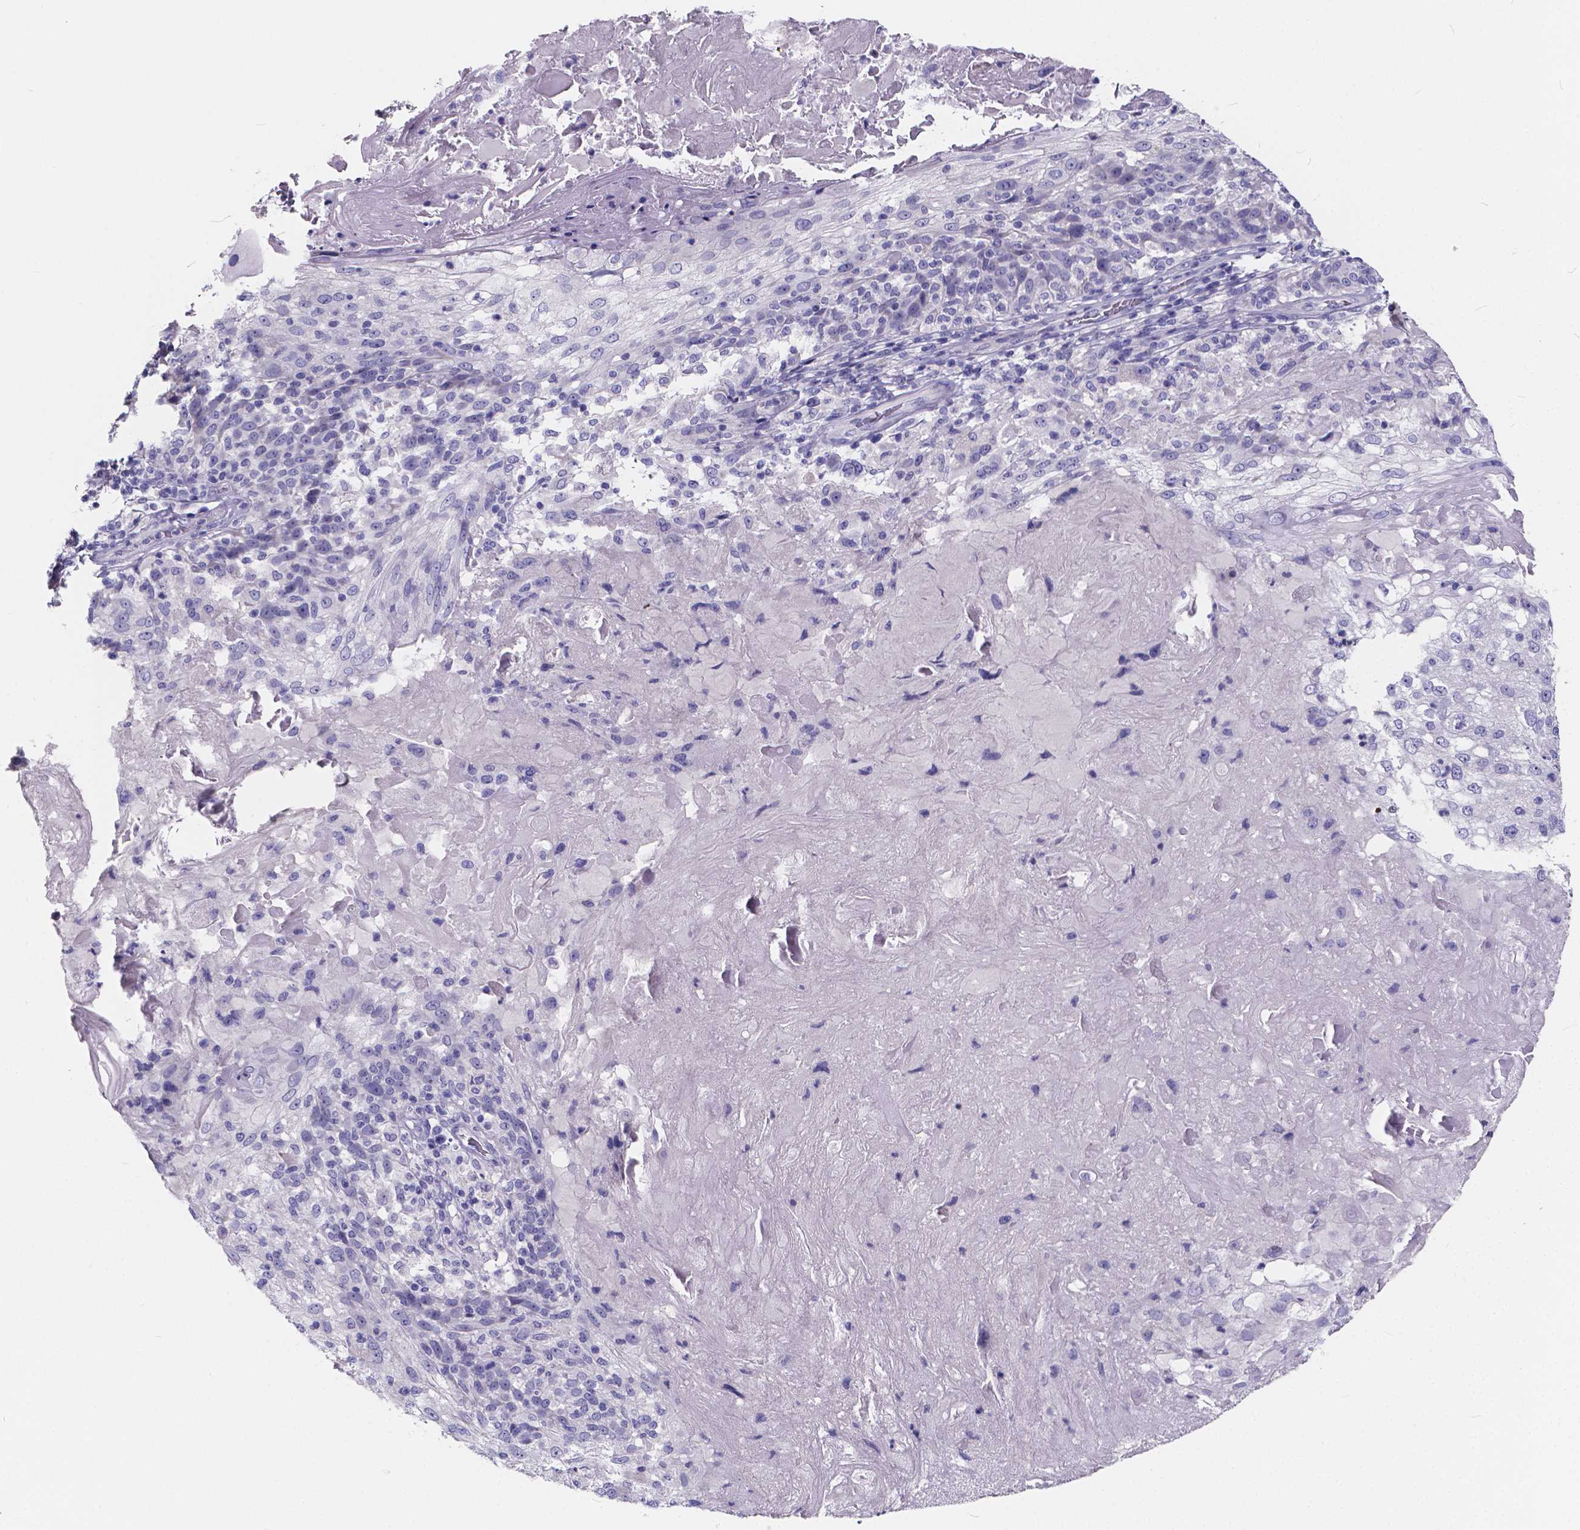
{"staining": {"intensity": "negative", "quantity": "none", "location": "none"}, "tissue": "skin cancer", "cell_type": "Tumor cells", "image_type": "cancer", "snomed": [{"axis": "morphology", "description": "Normal tissue, NOS"}, {"axis": "morphology", "description": "Squamous cell carcinoma, NOS"}, {"axis": "topography", "description": "Skin"}], "caption": "High power microscopy micrograph of an IHC photomicrograph of squamous cell carcinoma (skin), revealing no significant expression in tumor cells.", "gene": "SPEF2", "patient": {"sex": "female", "age": 83}}